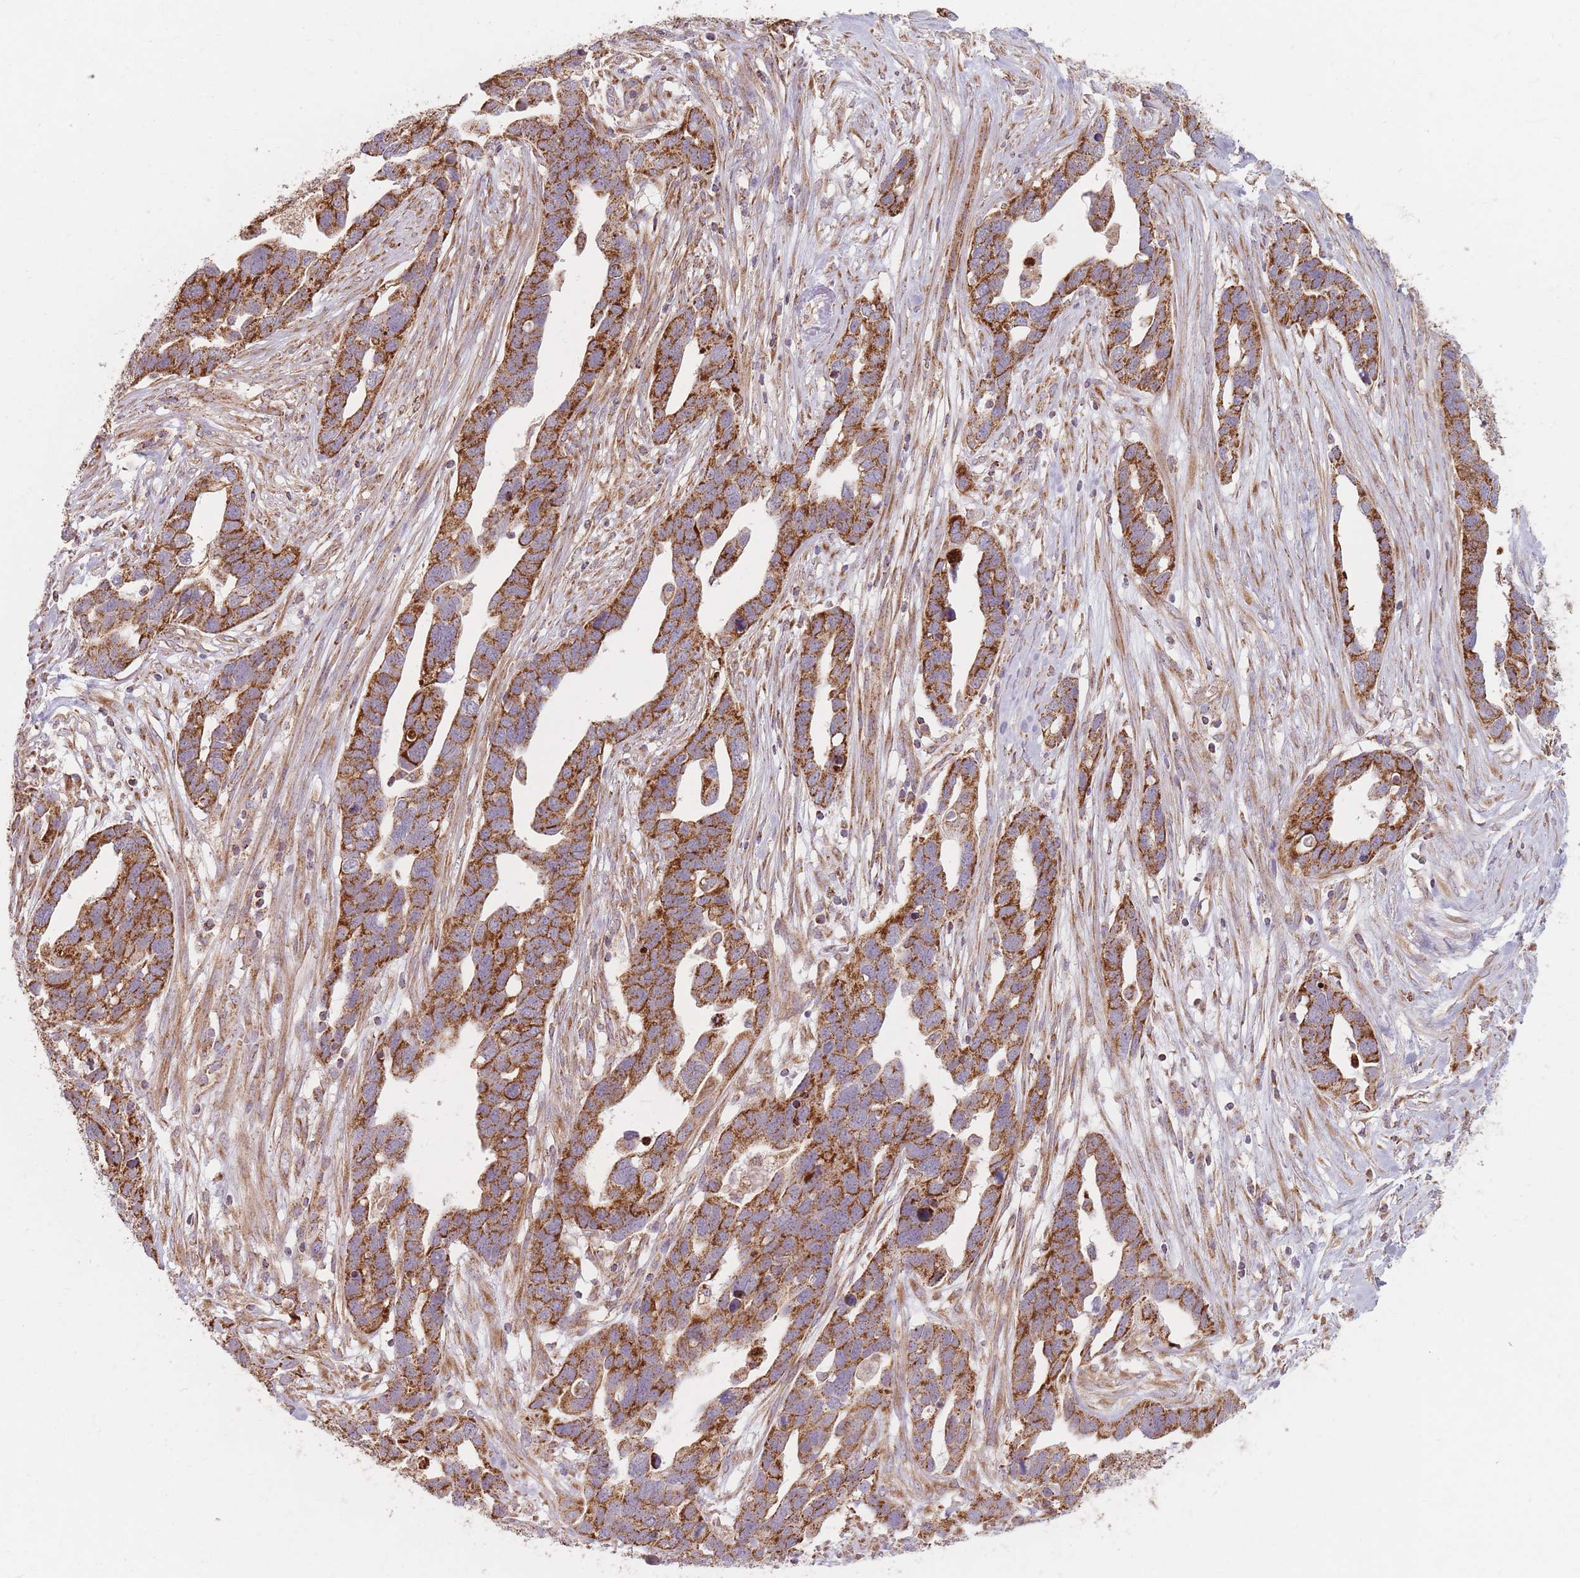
{"staining": {"intensity": "strong", "quantity": ">75%", "location": "cytoplasmic/membranous"}, "tissue": "ovarian cancer", "cell_type": "Tumor cells", "image_type": "cancer", "snomed": [{"axis": "morphology", "description": "Cystadenocarcinoma, serous, NOS"}, {"axis": "topography", "description": "Ovary"}], "caption": "A high-resolution micrograph shows immunohistochemistry staining of ovarian cancer, which reveals strong cytoplasmic/membranous staining in approximately >75% of tumor cells.", "gene": "ESRP2", "patient": {"sex": "female", "age": 54}}